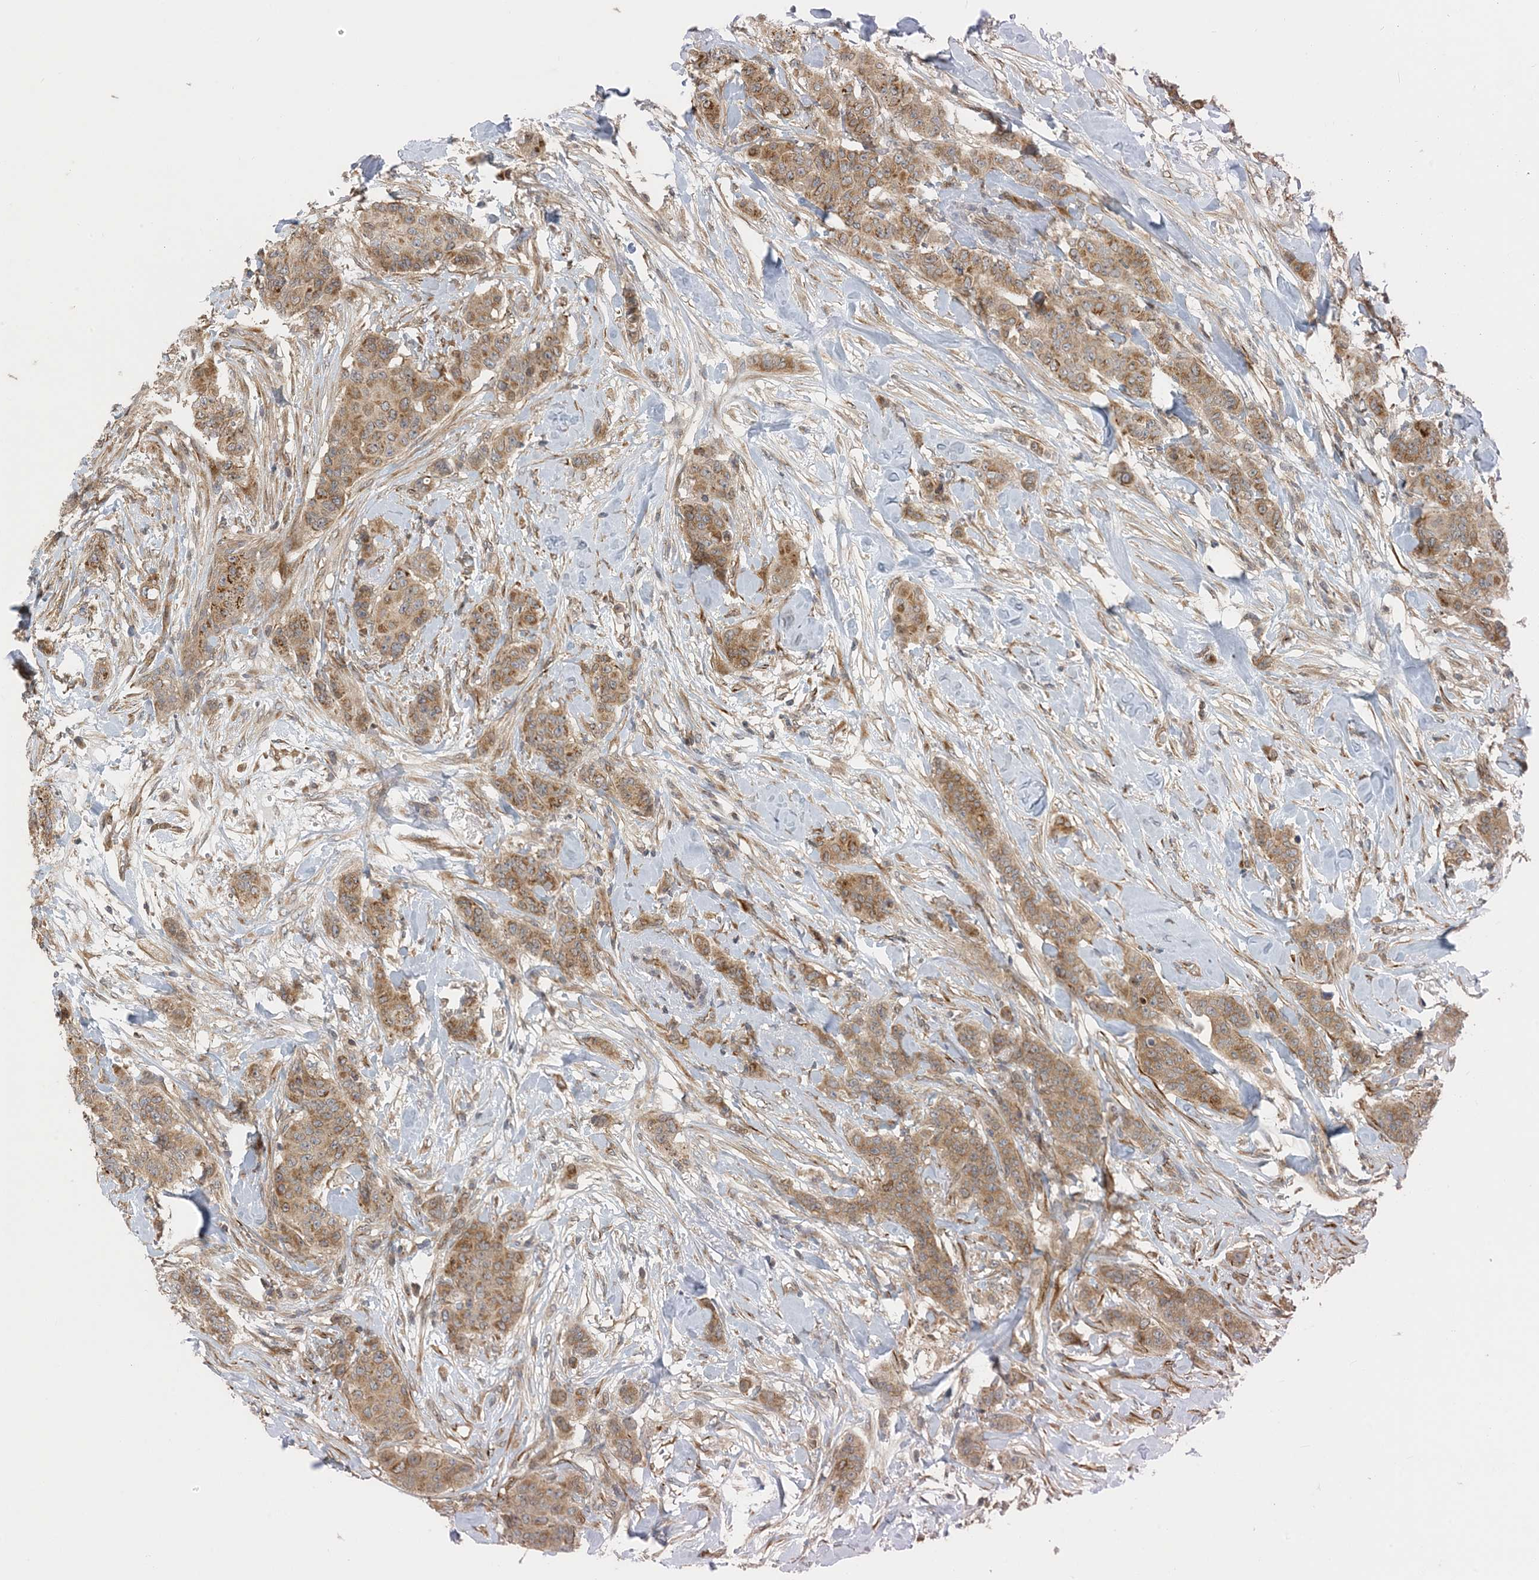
{"staining": {"intensity": "moderate", "quantity": ">75%", "location": "cytoplasmic/membranous"}, "tissue": "breast cancer", "cell_type": "Tumor cells", "image_type": "cancer", "snomed": [{"axis": "morphology", "description": "Duct carcinoma"}, {"axis": "topography", "description": "Breast"}], "caption": "Intraductal carcinoma (breast) tissue exhibits moderate cytoplasmic/membranous positivity in about >75% of tumor cells", "gene": "ZBTB3", "patient": {"sex": "female", "age": 40}}